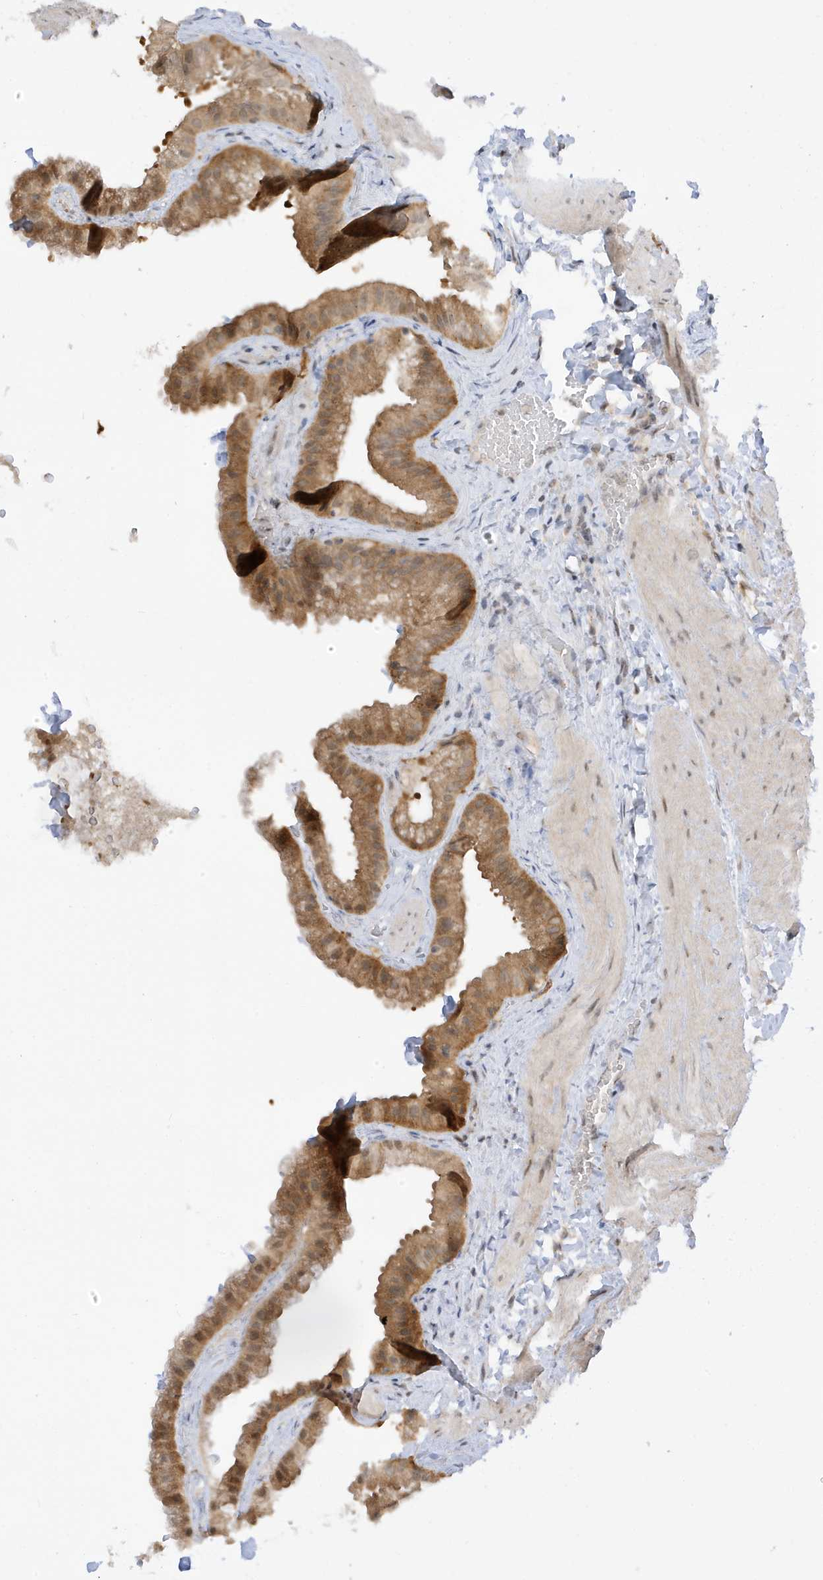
{"staining": {"intensity": "moderate", "quantity": ">75%", "location": "cytoplasmic/membranous,nuclear"}, "tissue": "gallbladder", "cell_type": "Glandular cells", "image_type": "normal", "snomed": [{"axis": "morphology", "description": "Normal tissue, NOS"}, {"axis": "topography", "description": "Gallbladder"}], "caption": "Protein staining displays moderate cytoplasmic/membranous,nuclear expression in about >75% of glandular cells in normal gallbladder. (brown staining indicates protein expression, while blue staining denotes nuclei).", "gene": "TAB3", "patient": {"sex": "male", "age": 55}}